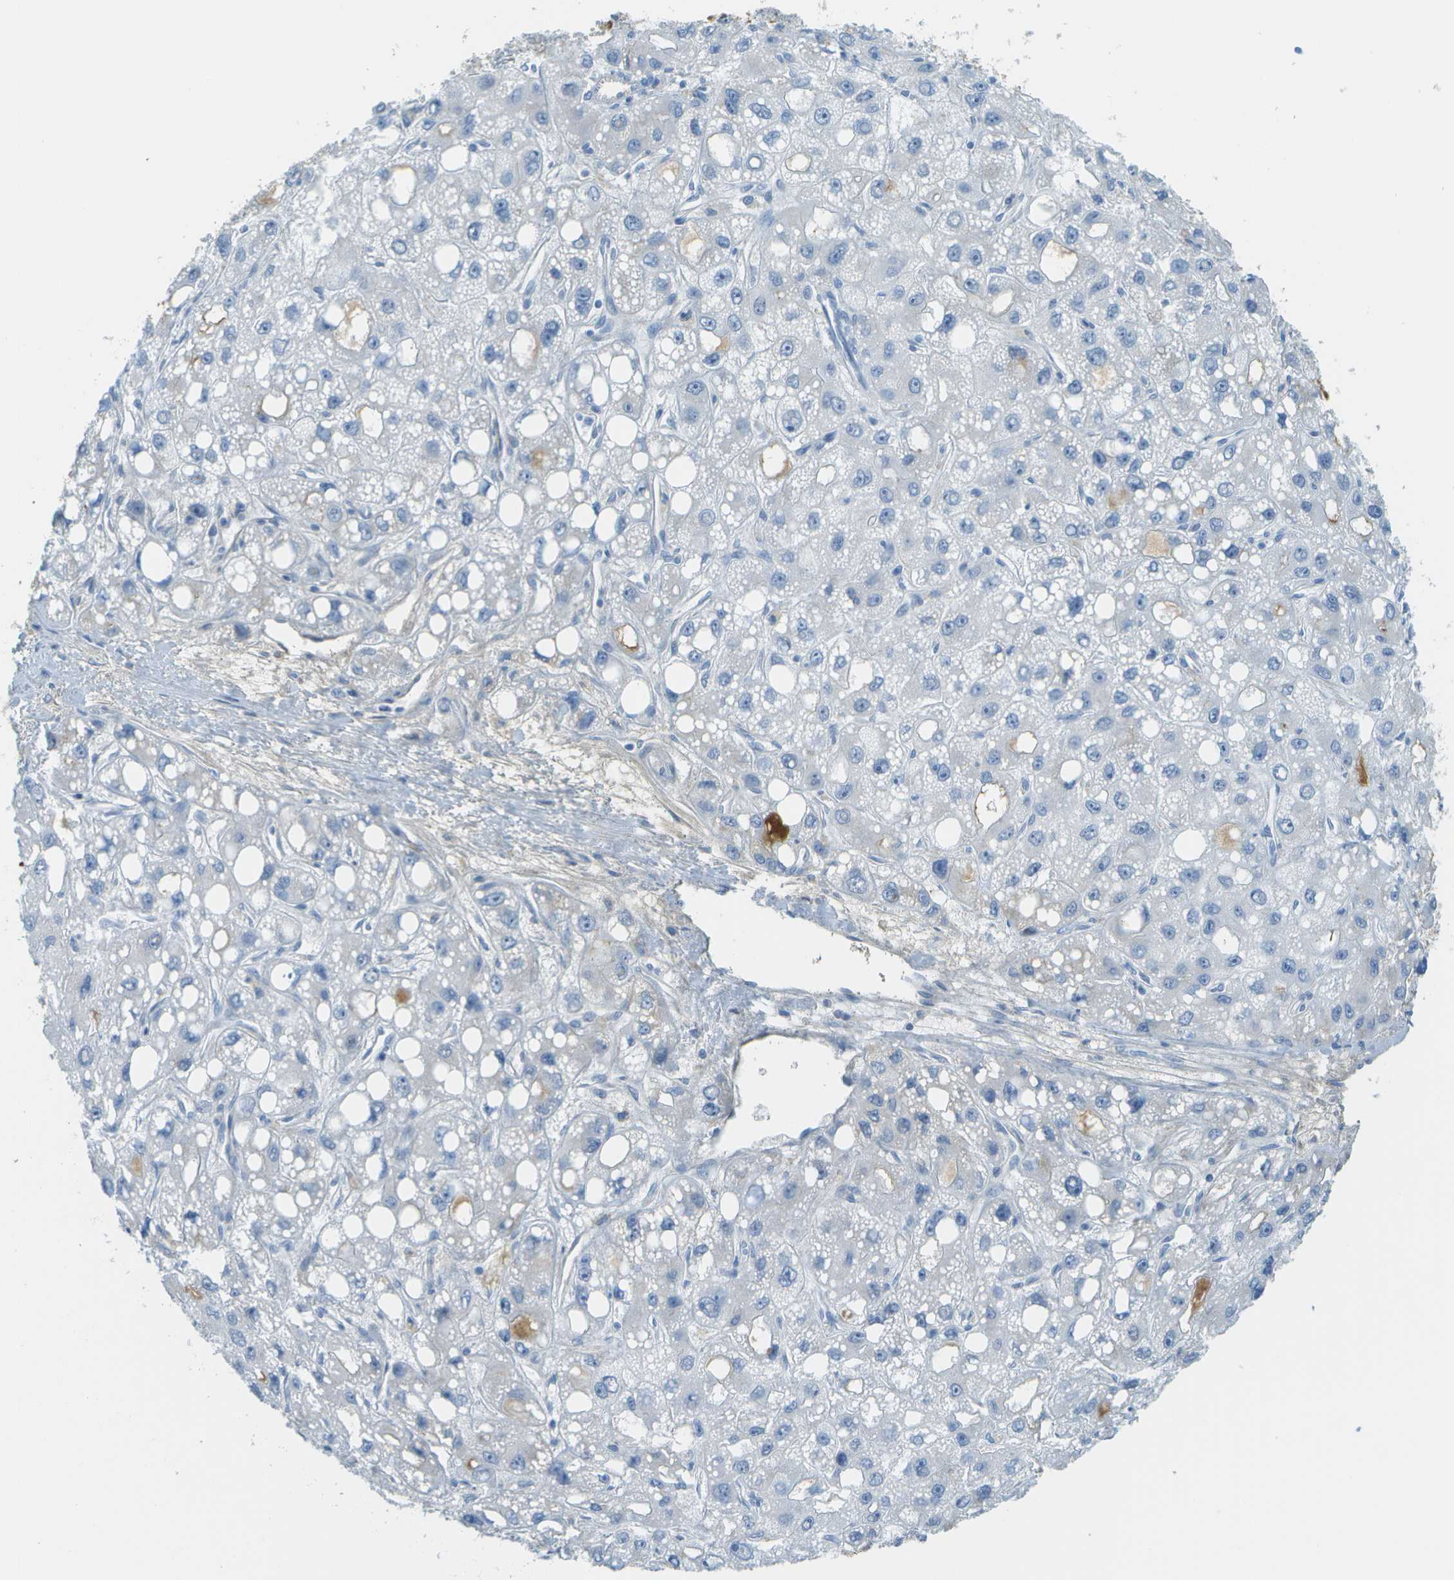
{"staining": {"intensity": "negative", "quantity": "none", "location": "none"}, "tissue": "liver cancer", "cell_type": "Tumor cells", "image_type": "cancer", "snomed": [{"axis": "morphology", "description": "Carcinoma, Hepatocellular, NOS"}, {"axis": "topography", "description": "Liver"}], "caption": "A high-resolution photomicrograph shows IHC staining of hepatocellular carcinoma (liver), which shows no significant expression in tumor cells.", "gene": "C1S", "patient": {"sex": "male", "age": 55}}